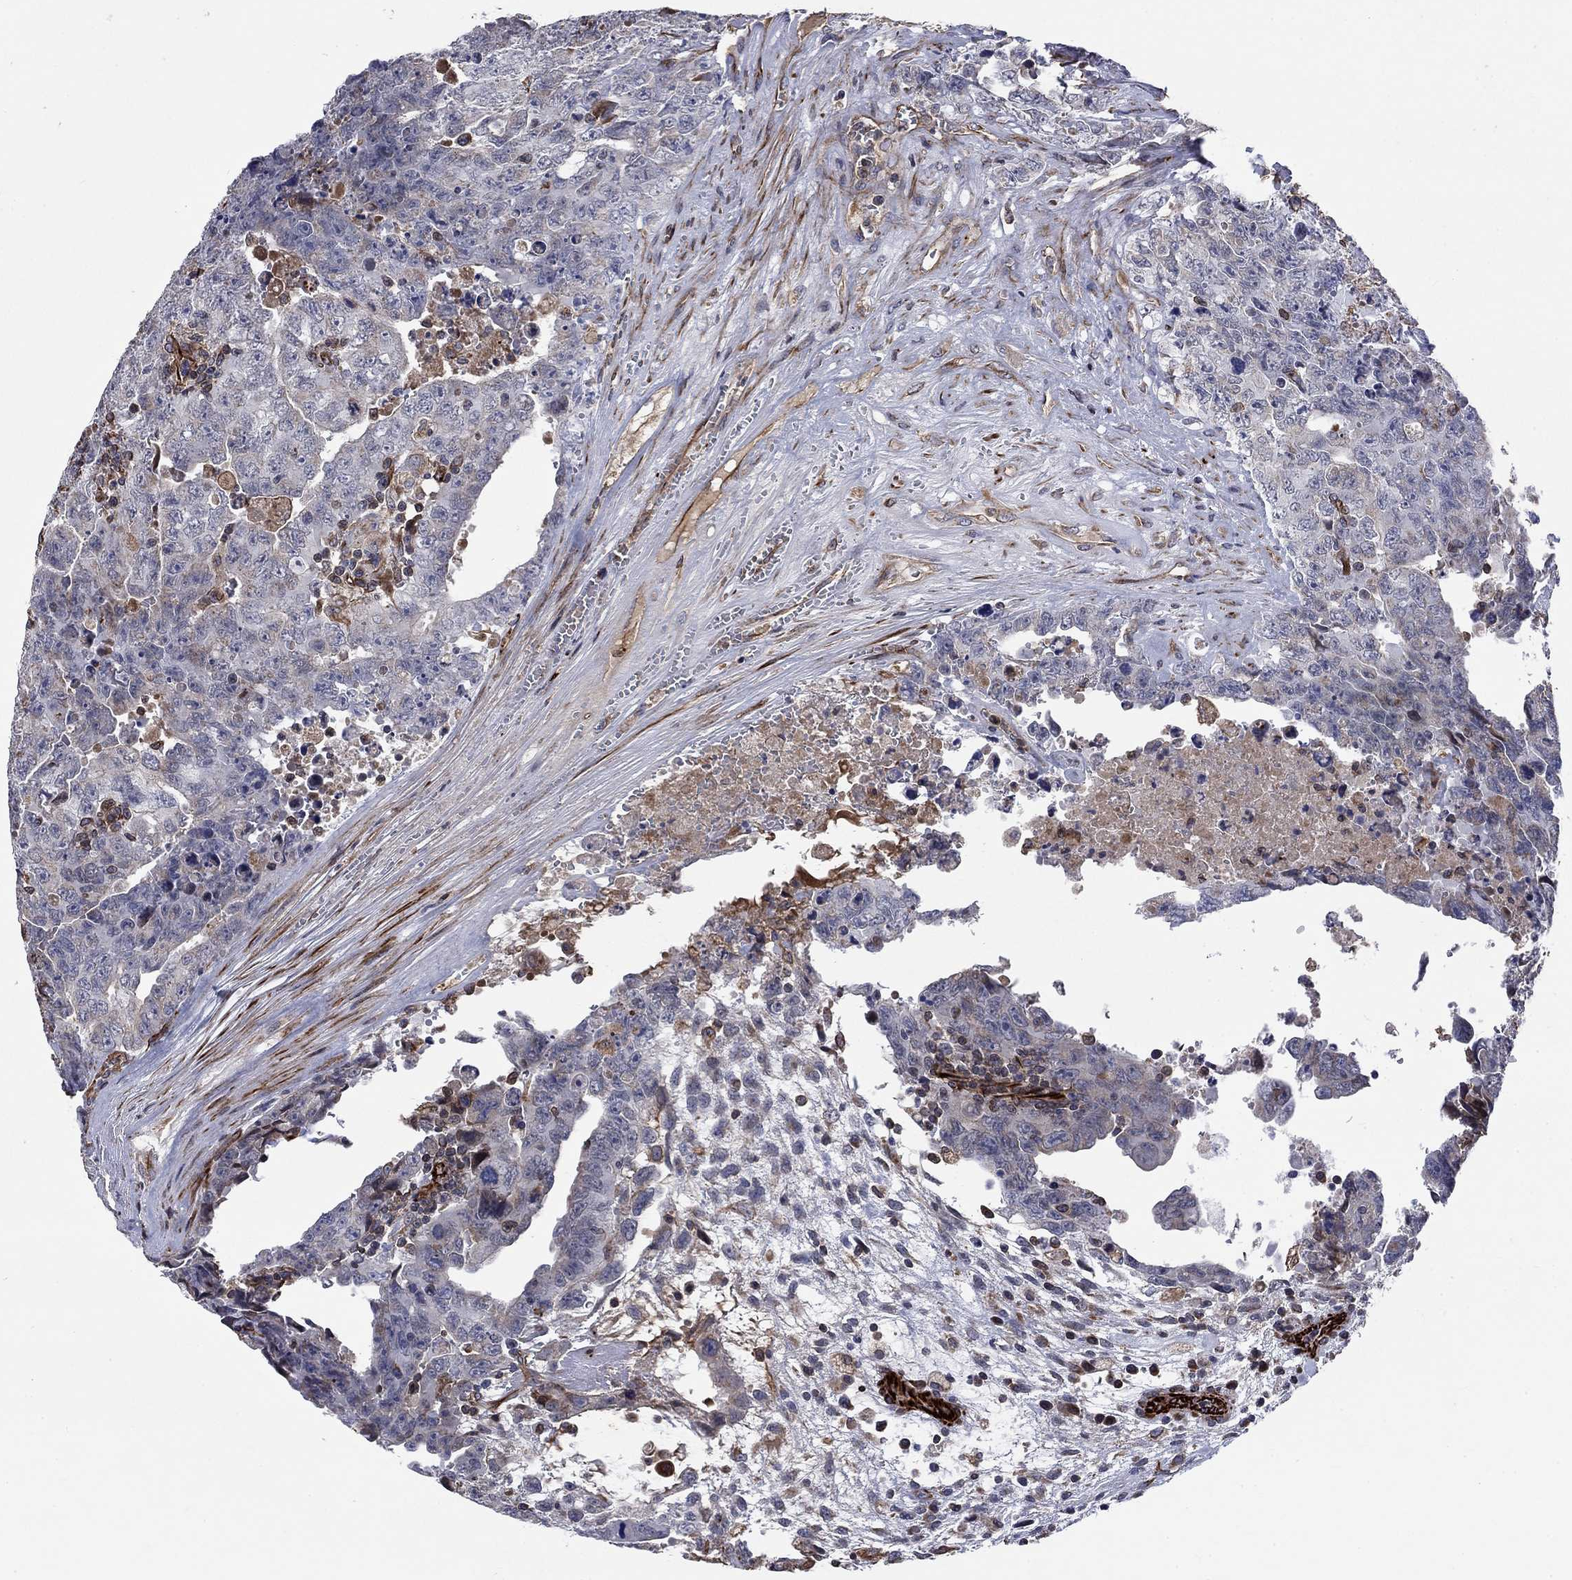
{"staining": {"intensity": "negative", "quantity": "none", "location": "none"}, "tissue": "testis cancer", "cell_type": "Tumor cells", "image_type": "cancer", "snomed": [{"axis": "morphology", "description": "Carcinoma, Embryonal, NOS"}, {"axis": "topography", "description": "Testis"}], "caption": "Human testis cancer (embryonal carcinoma) stained for a protein using immunohistochemistry (IHC) exhibits no staining in tumor cells.", "gene": "NDUFC1", "patient": {"sex": "male", "age": 24}}